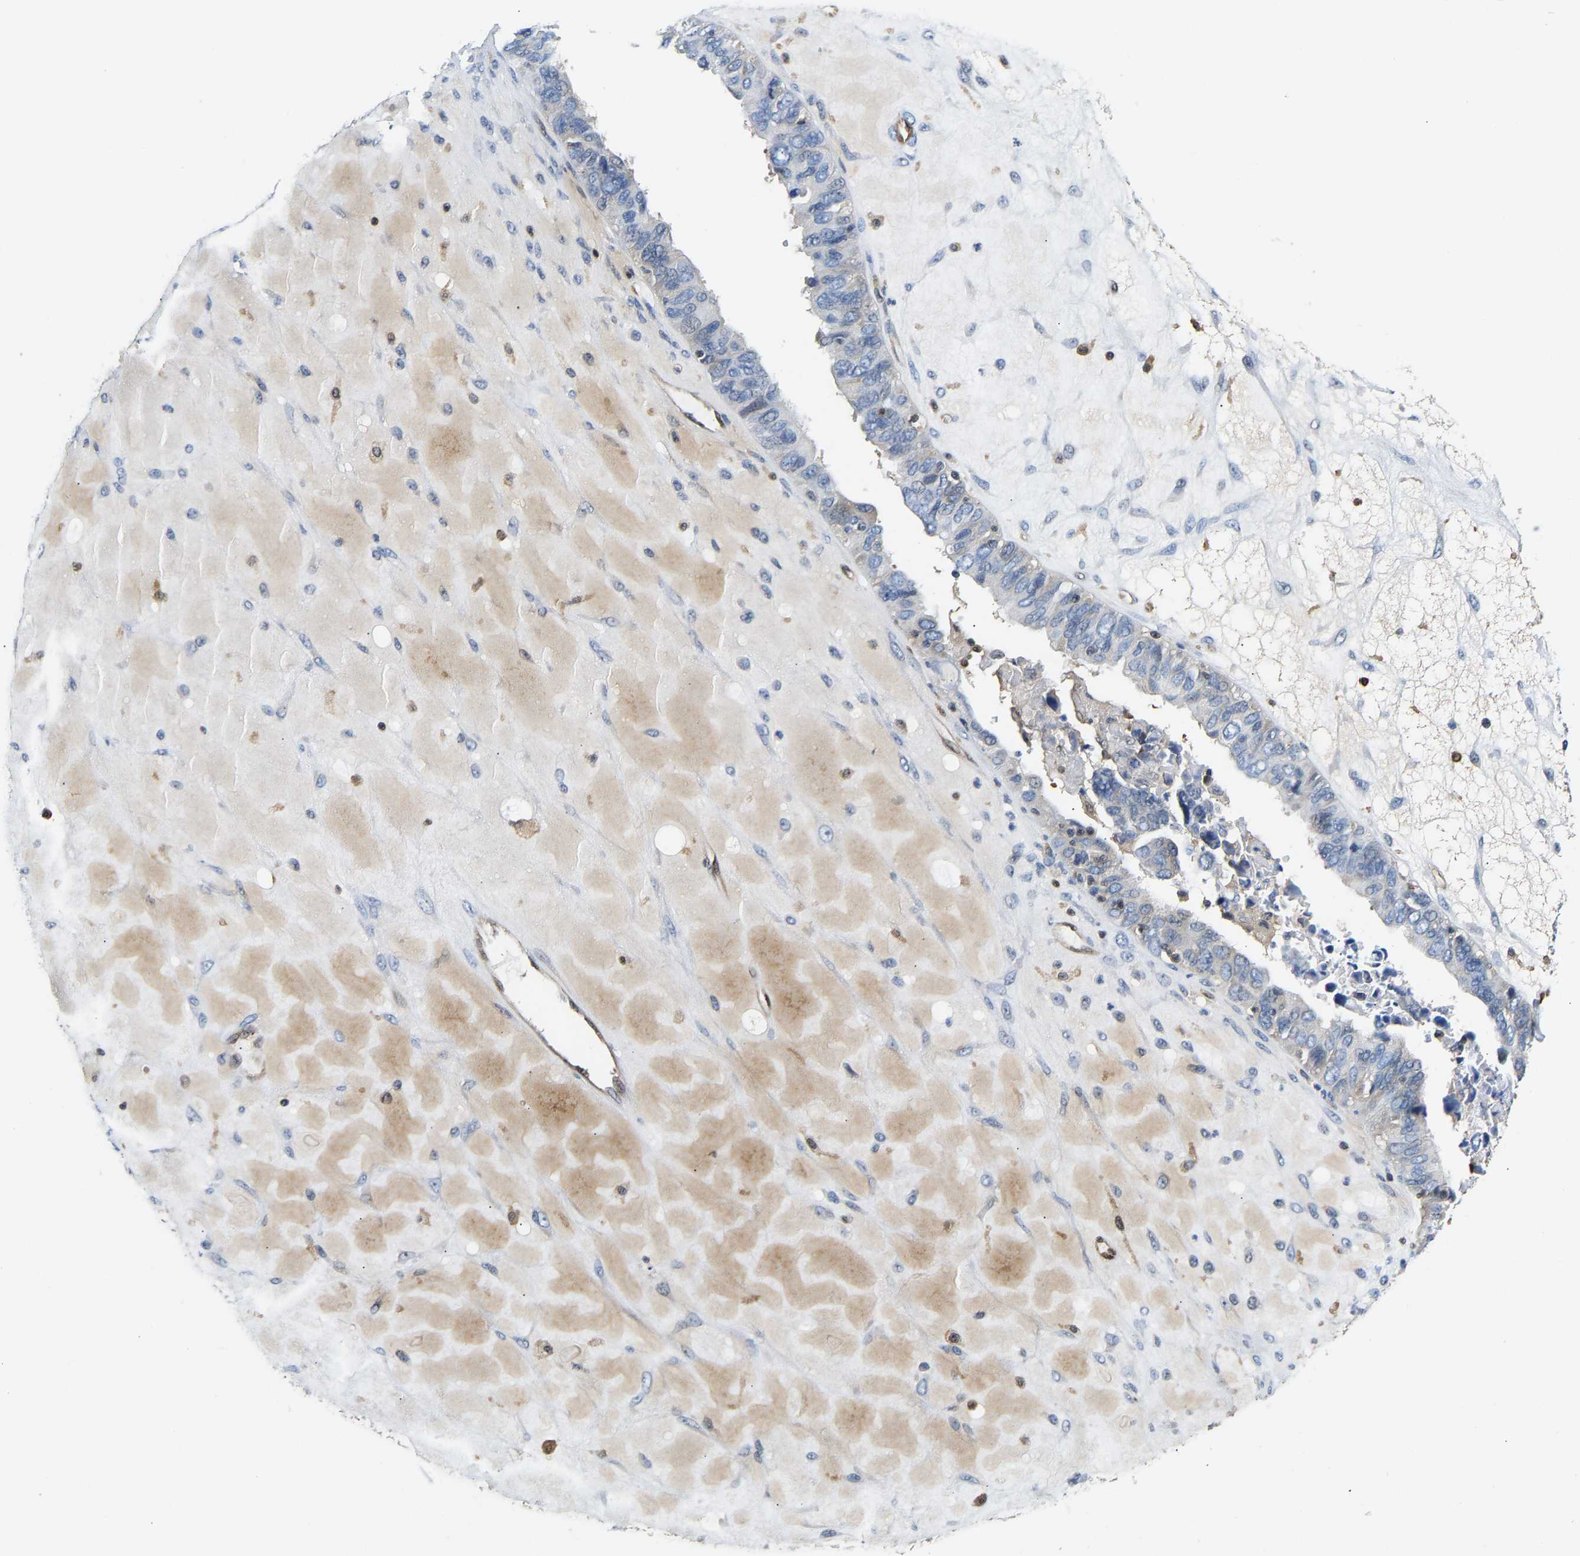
{"staining": {"intensity": "negative", "quantity": "none", "location": "none"}, "tissue": "ovarian cancer", "cell_type": "Tumor cells", "image_type": "cancer", "snomed": [{"axis": "morphology", "description": "Cystadenocarcinoma, serous, NOS"}, {"axis": "topography", "description": "Ovary"}], "caption": "This is an immunohistochemistry photomicrograph of ovarian cancer. There is no expression in tumor cells.", "gene": "GIMAP7", "patient": {"sex": "female", "age": 79}}